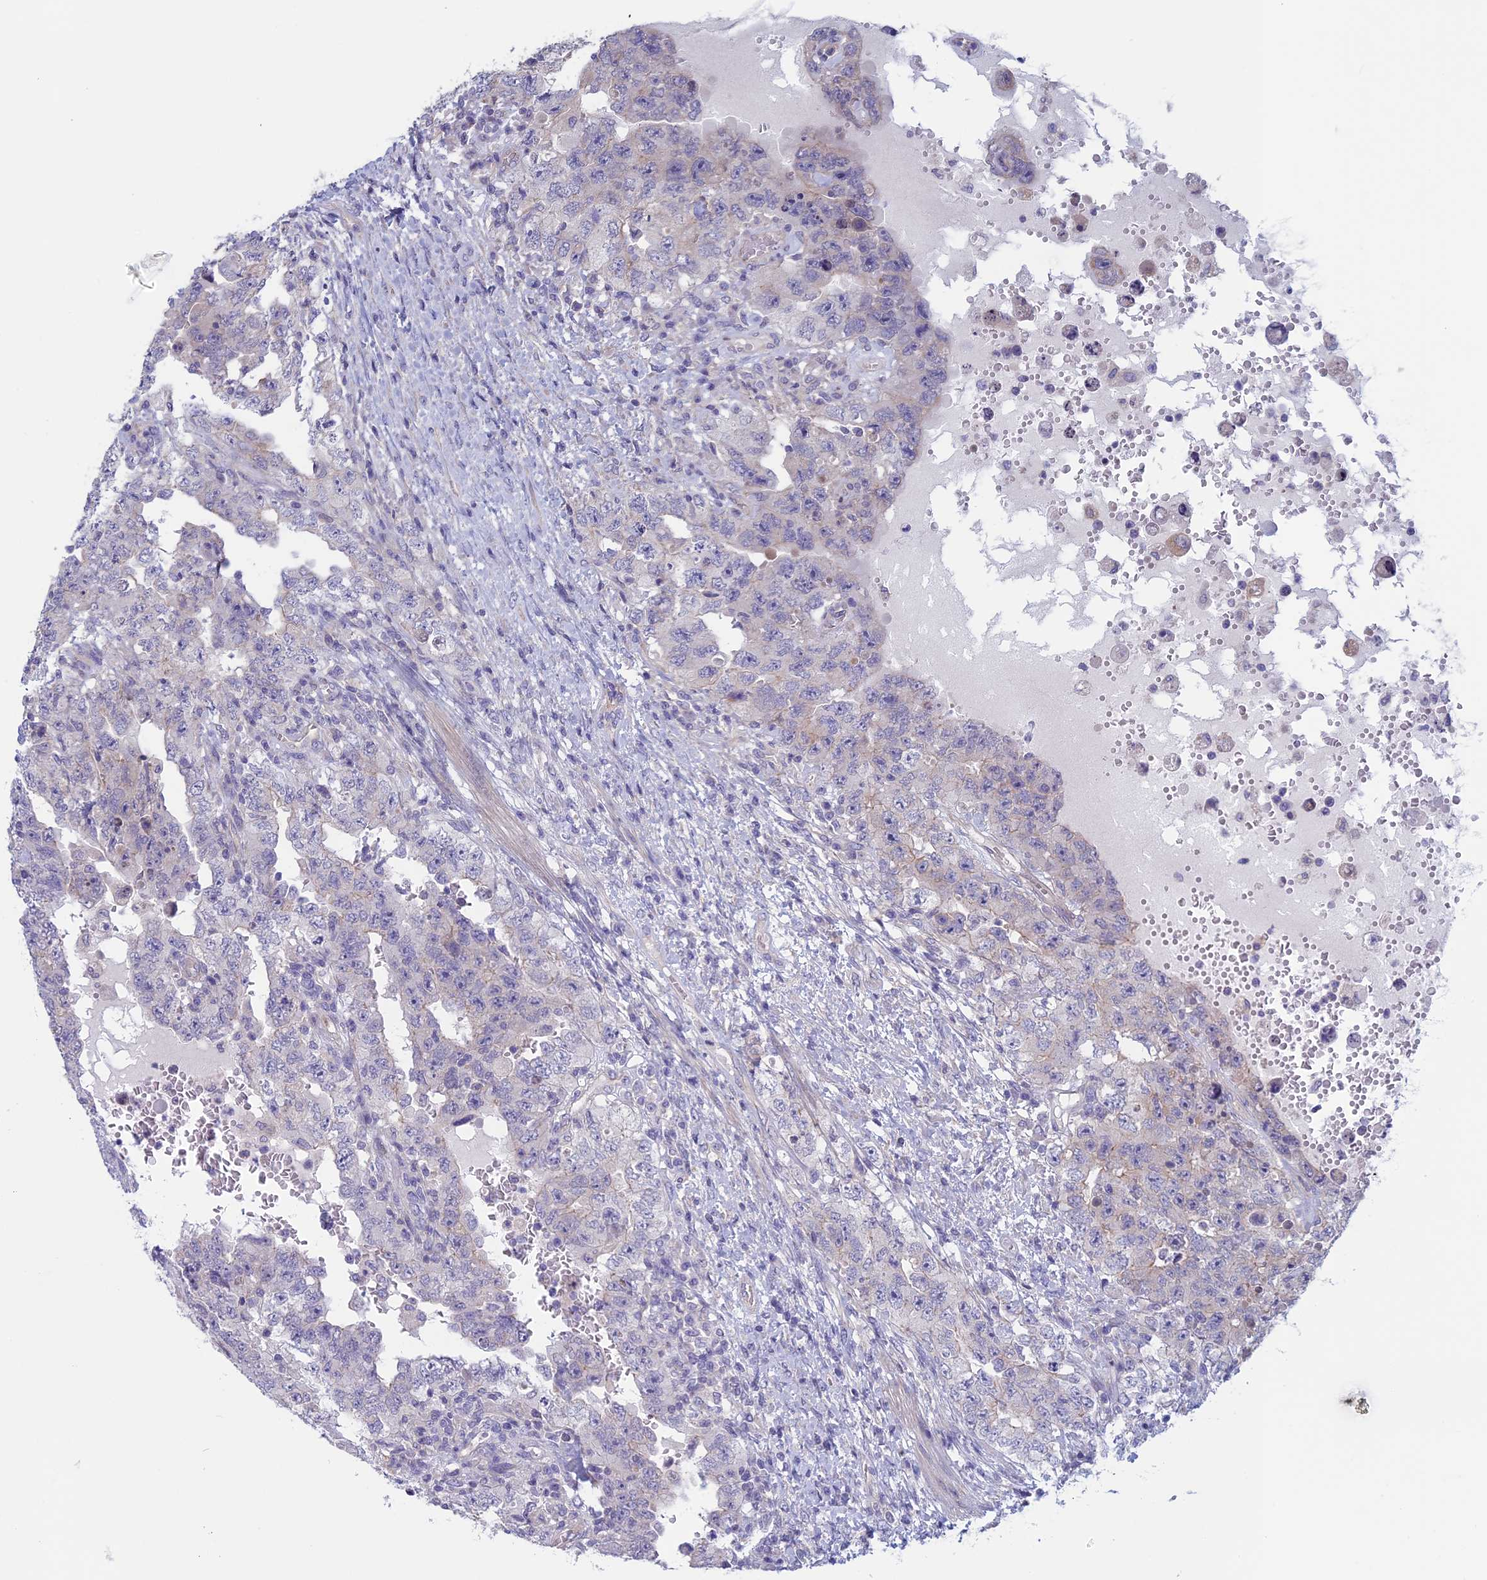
{"staining": {"intensity": "negative", "quantity": "none", "location": "none"}, "tissue": "testis cancer", "cell_type": "Tumor cells", "image_type": "cancer", "snomed": [{"axis": "morphology", "description": "Carcinoma, Embryonal, NOS"}, {"axis": "topography", "description": "Testis"}], "caption": "Immunohistochemistry of human embryonal carcinoma (testis) displays no expression in tumor cells.", "gene": "CNOT6L", "patient": {"sex": "male", "age": 26}}